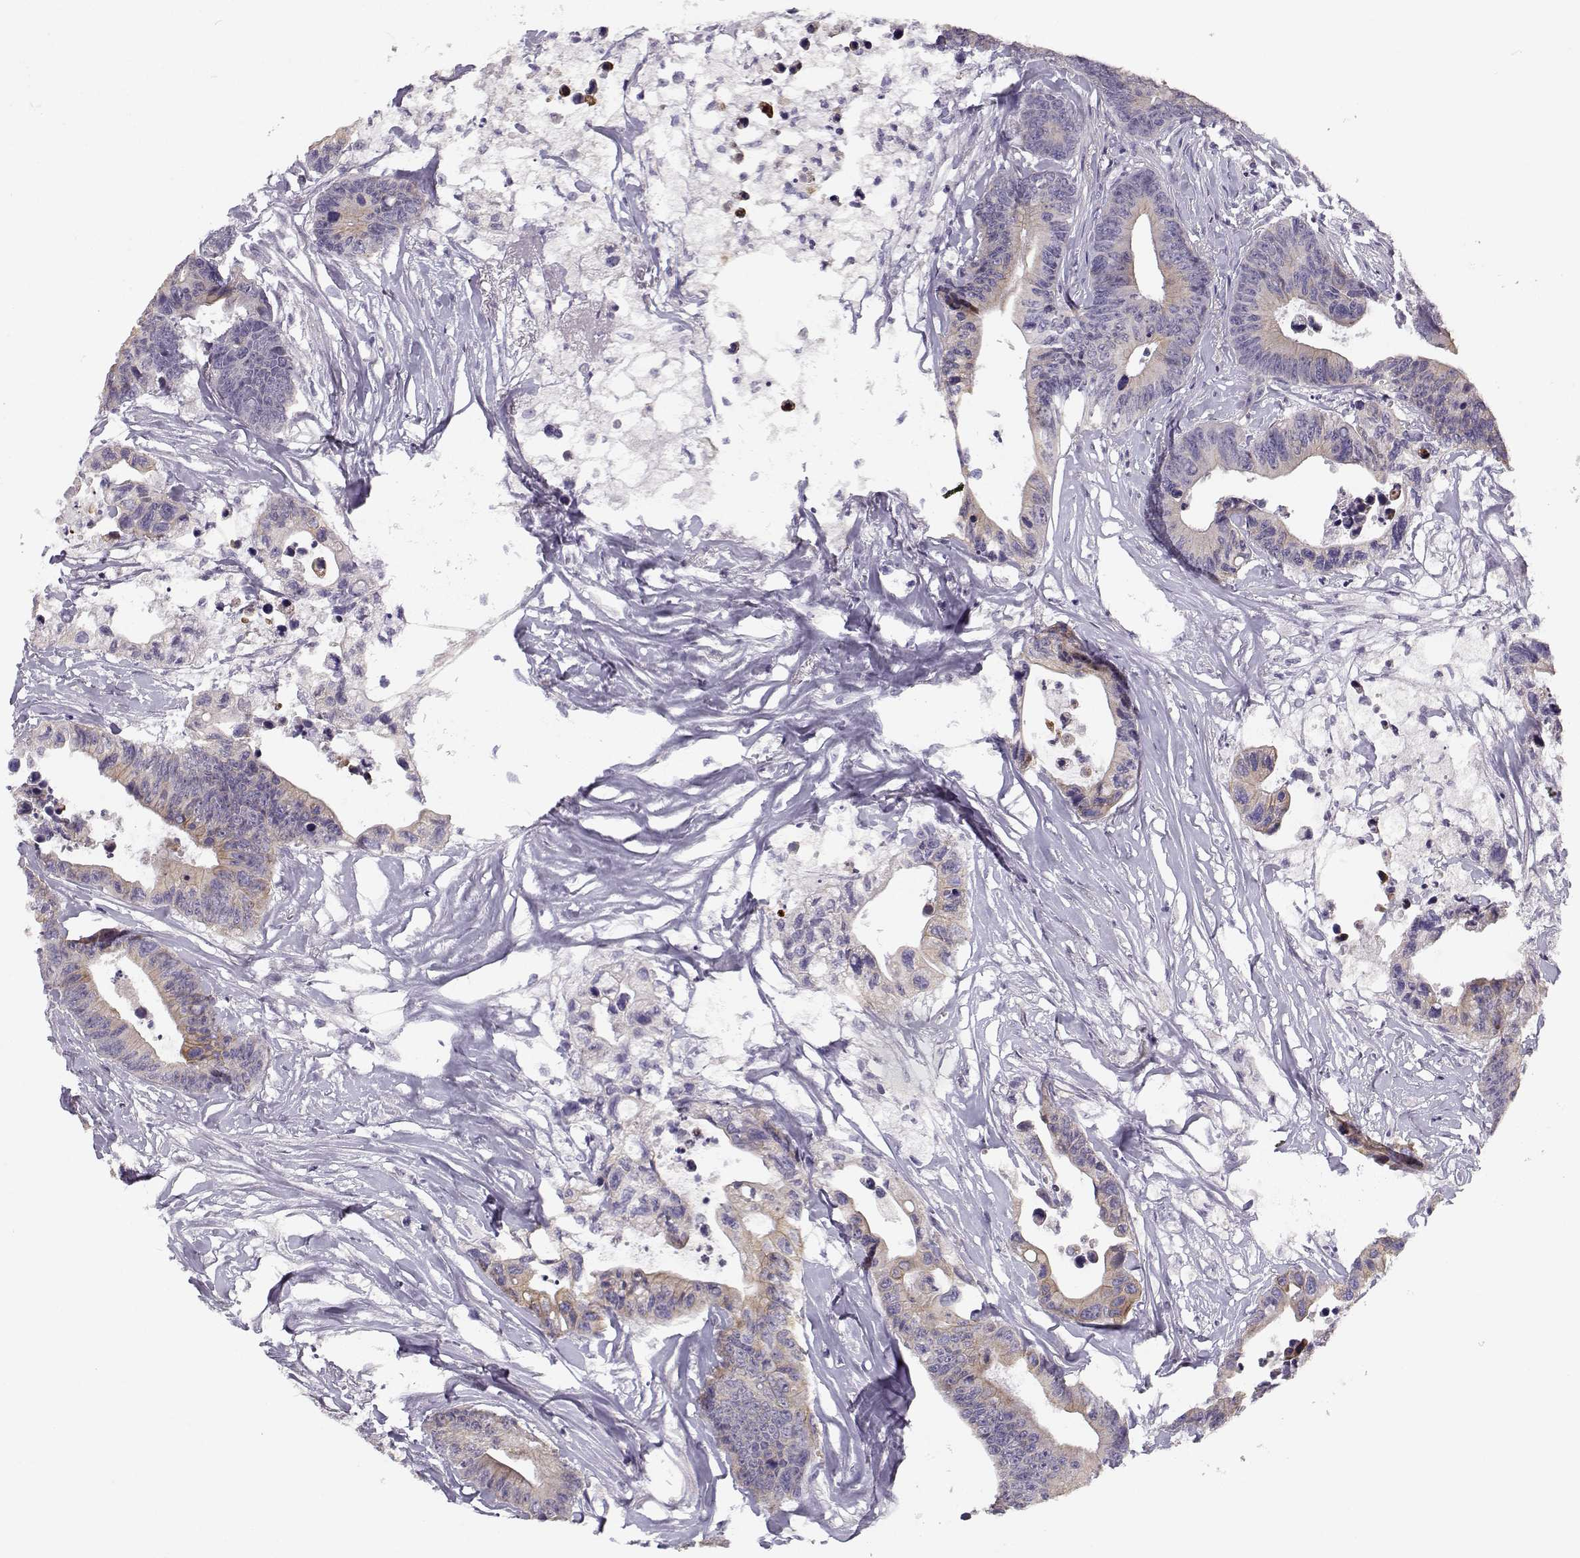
{"staining": {"intensity": "weak", "quantity": "25%-75%", "location": "cytoplasmic/membranous"}, "tissue": "colorectal cancer", "cell_type": "Tumor cells", "image_type": "cancer", "snomed": [{"axis": "morphology", "description": "Adenocarcinoma, NOS"}, {"axis": "topography", "description": "Colon"}], "caption": "Immunohistochemical staining of colorectal adenocarcinoma displays low levels of weak cytoplasmic/membranous protein positivity in about 25%-75% of tumor cells.", "gene": "TMEM145", "patient": {"sex": "female", "age": 87}}